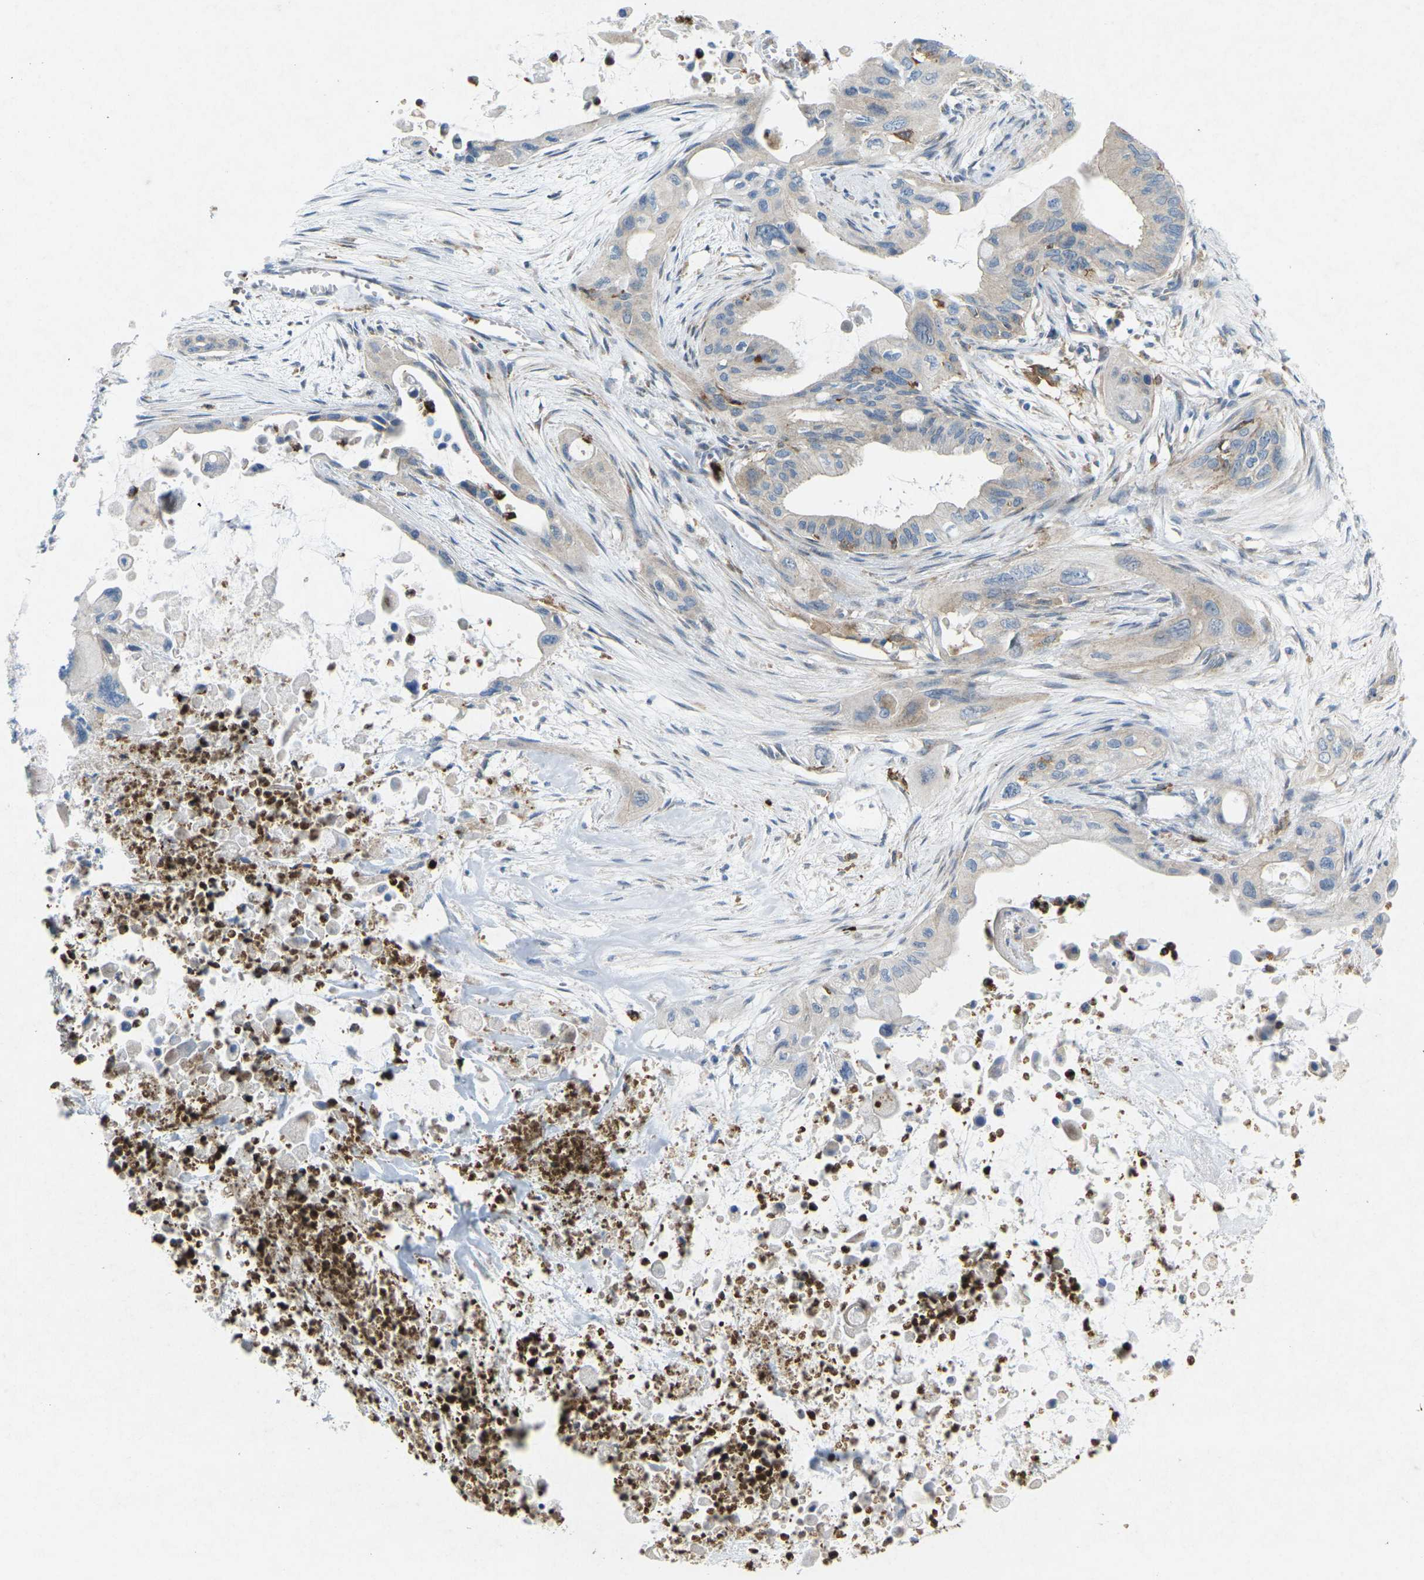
{"staining": {"intensity": "weak", "quantity": "<25%", "location": "cytoplasmic/membranous"}, "tissue": "pancreatic cancer", "cell_type": "Tumor cells", "image_type": "cancer", "snomed": [{"axis": "morphology", "description": "Adenocarcinoma, NOS"}, {"axis": "topography", "description": "Pancreas"}], "caption": "IHC of pancreatic adenocarcinoma shows no staining in tumor cells. The staining was performed using DAB to visualize the protein expression in brown, while the nuclei were stained in blue with hematoxylin (Magnification: 20x).", "gene": "STK11", "patient": {"sex": "male", "age": 73}}